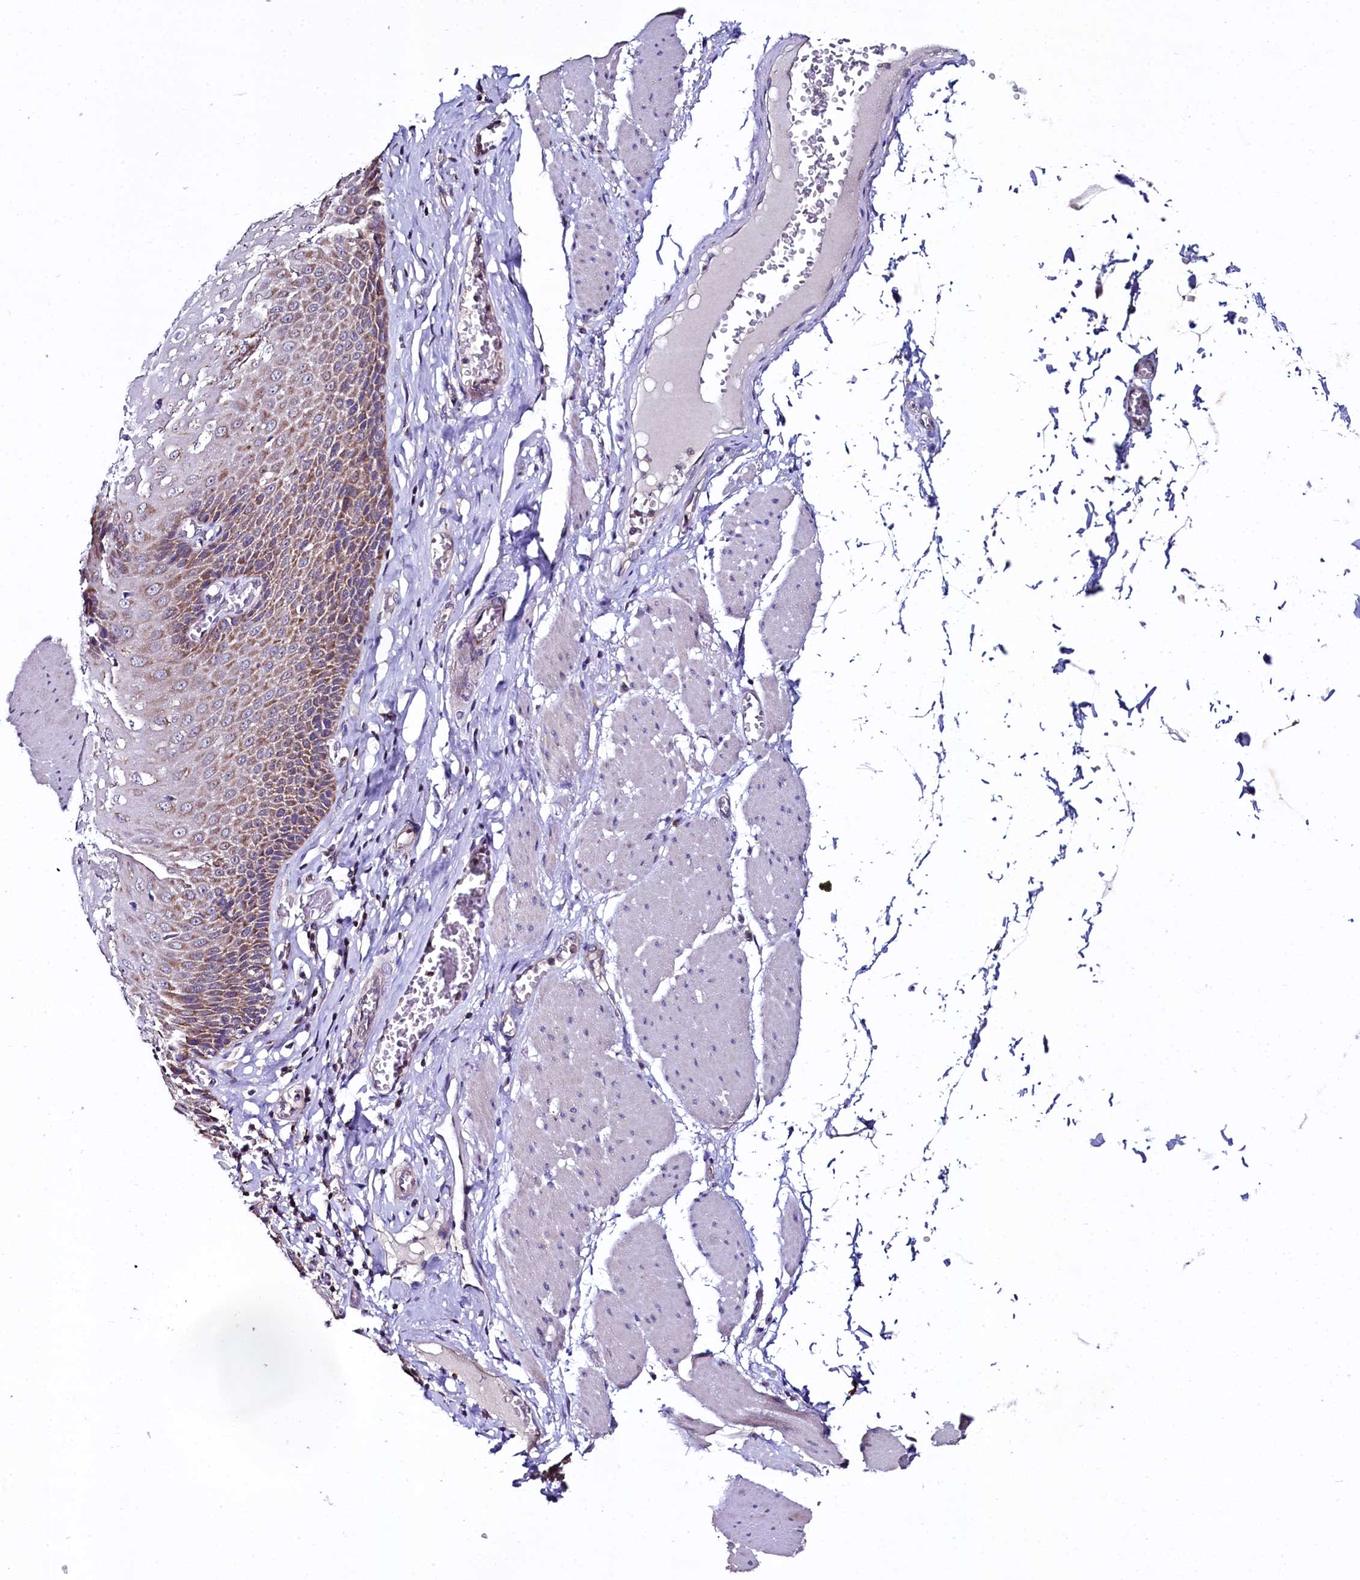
{"staining": {"intensity": "moderate", "quantity": "25%-75%", "location": "cytoplasmic/membranous"}, "tissue": "esophagus", "cell_type": "Squamous epithelial cells", "image_type": "normal", "snomed": [{"axis": "morphology", "description": "Normal tissue, NOS"}, {"axis": "topography", "description": "Esophagus"}], "caption": "Esophagus stained for a protein shows moderate cytoplasmic/membranous positivity in squamous epithelial cells. (DAB (3,3'-diaminobenzidine) = brown stain, brightfield microscopy at high magnification).", "gene": "MRPL57", "patient": {"sex": "male", "age": 60}}